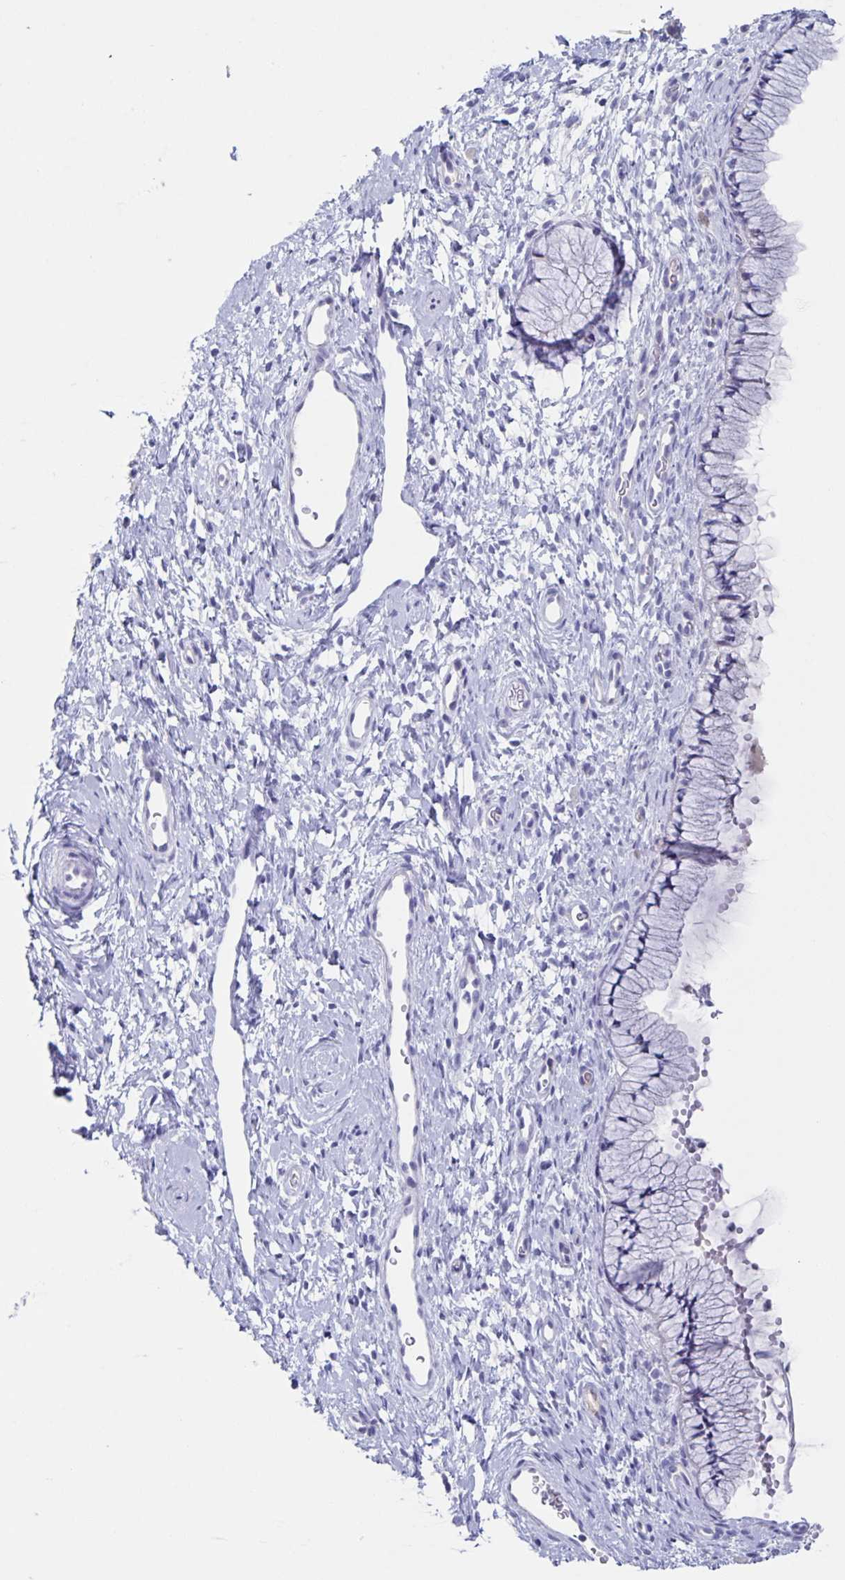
{"staining": {"intensity": "negative", "quantity": "none", "location": "none"}, "tissue": "cervix", "cell_type": "Glandular cells", "image_type": "normal", "snomed": [{"axis": "morphology", "description": "Normal tissue, NOS"}, {"axis": "topography", "description": "Cervix"}], "caption": "A micrograph of cervix stained for a protein displays no brown staining in glandular cells. Nuclei are stained in blue.", "gene": "RPL36A", "patient": {"sex": "female", "age": 36}}